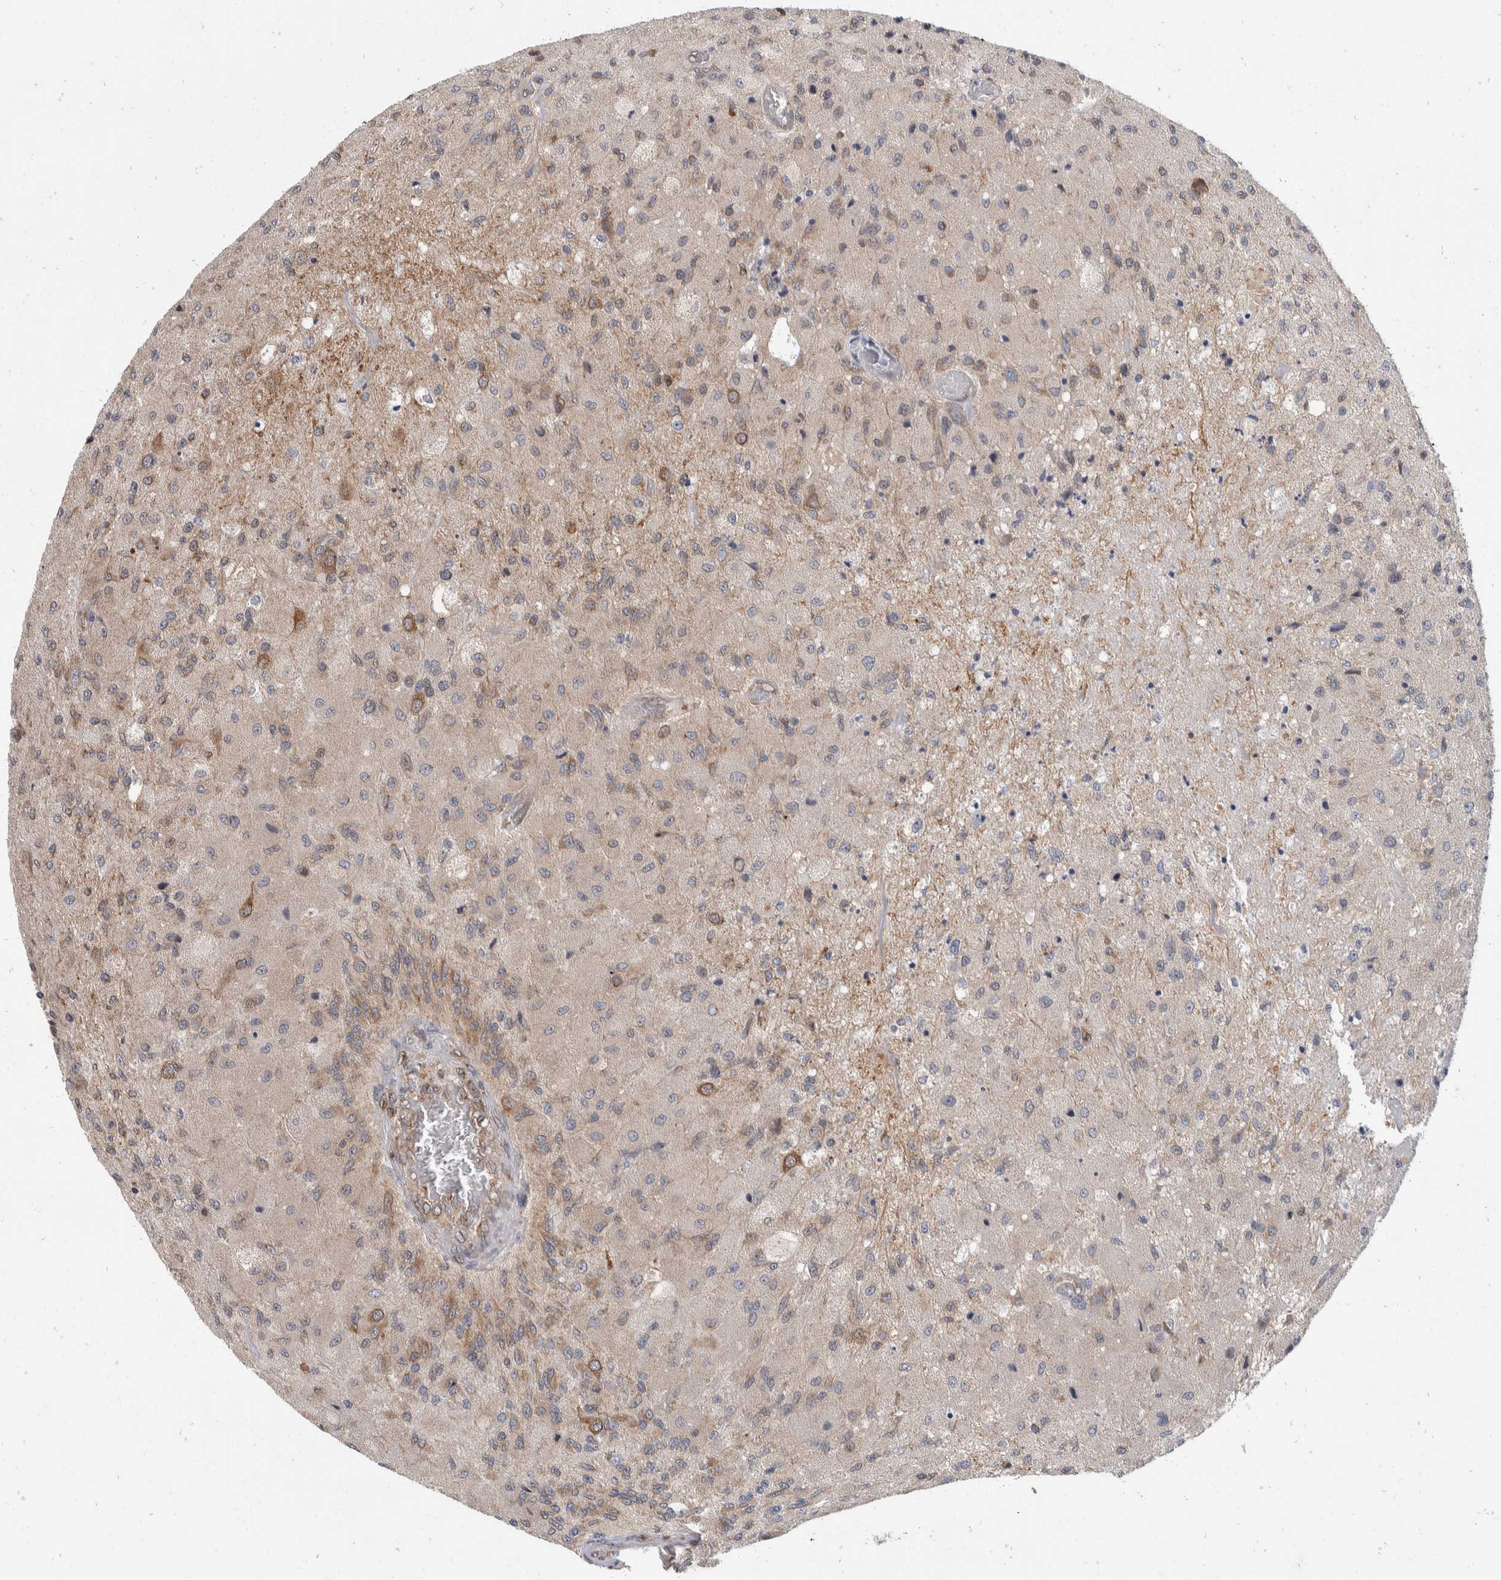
{"staining": {"intensity": "moderate", "quantity": "<25%", "location": "cytoplasmic/membranous"}, "tissue": "glioma", "cell_type": "Tumor cells", "image_type": "cancer", "snomed": [{"axis": "morphology", "description": "Normal tissue, NOS"}, {"axis": "morphology", "description": "Glioma, malignant, High grade"}, {"axis": "topography", "description": "Cerebral cortex"}], "caption": "Protein staining displays moderate cytoplasmic/membranous positivity in approximately <25% of tumor cells in malignant glioma (high-grade).", "gene": "TMEM245", "patient": {"sex": "male", "age": 77}}